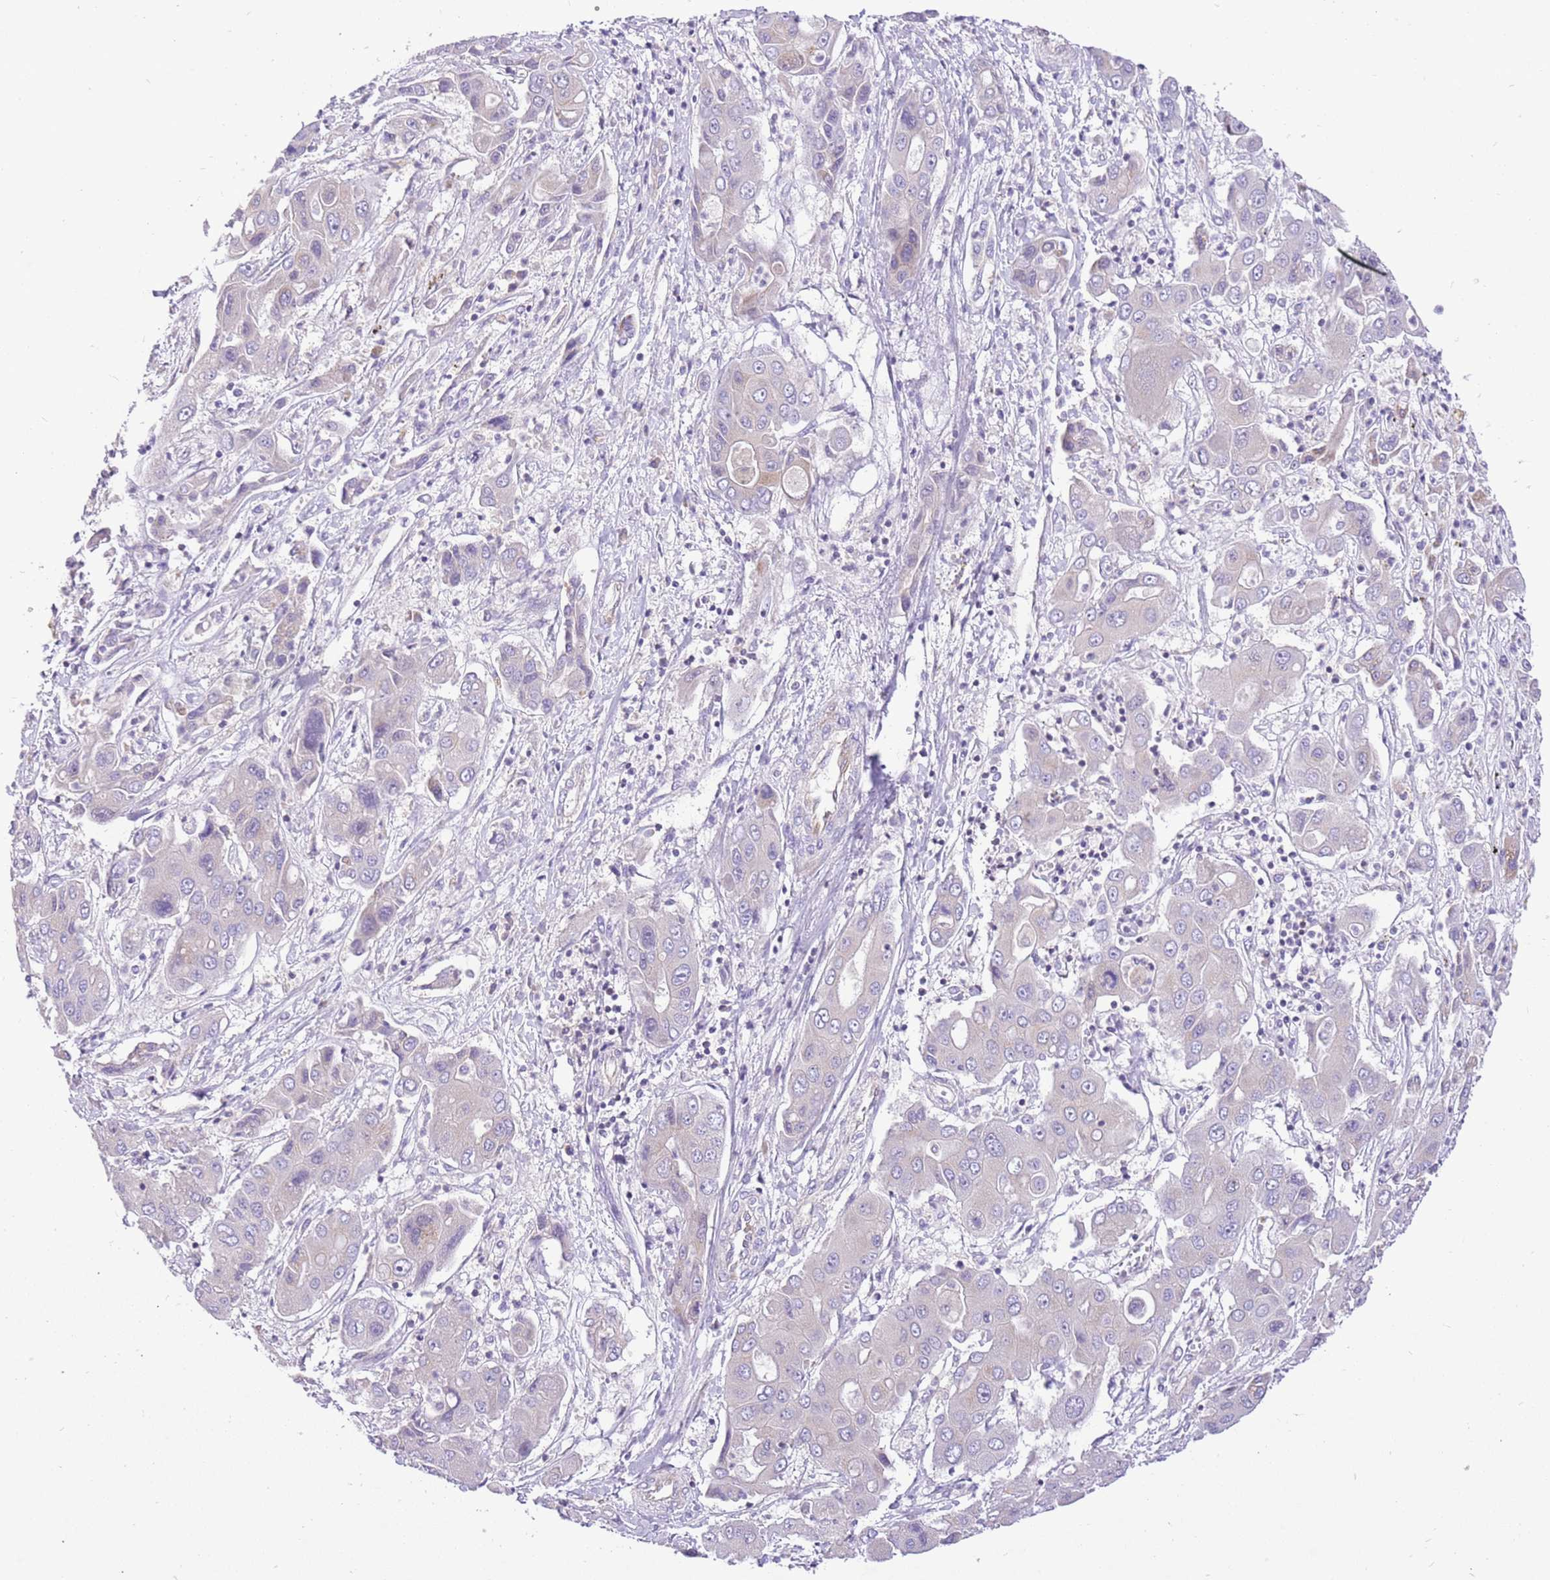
{"staining": {"intensity": "negative", "quantity": "none", "location": "none"}, "tissue": "liver cancer", "cell_type": "Tumor cells", "image_type": "cancer", "snomed": [{"axis": "morphology", "description": "Cholangiocarcinoma"}, {"axis": "topography", "description": "Liver"}], "caption": "Tumor cells are negative for brown protein staining in cholangiocarcinoma (liver).", "gene": "GLCE", "patient": {"sex": "male", "age": 67}}